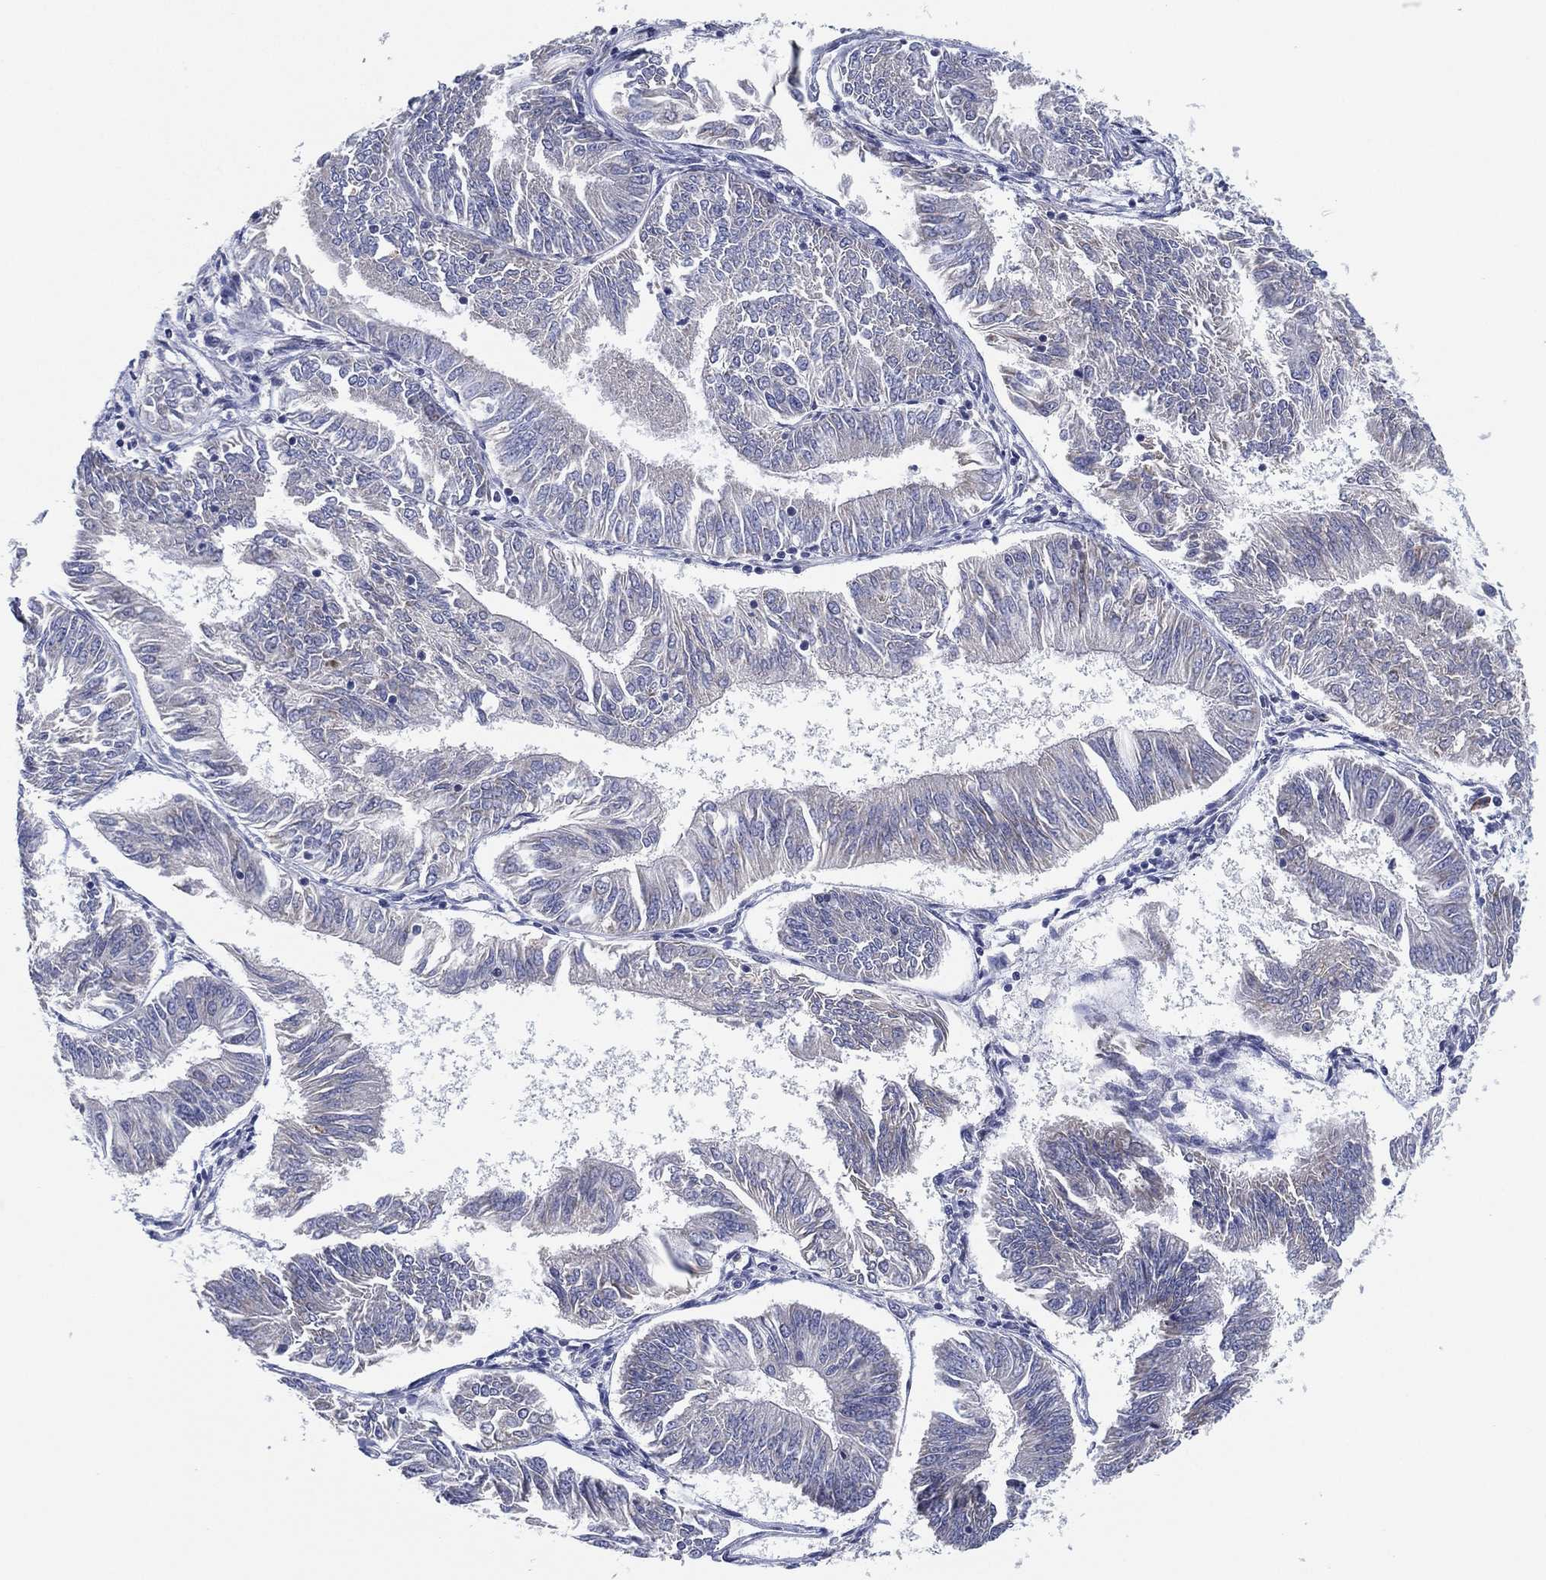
{"staining": {"intensity": "negative", "quantity": "none", "location": "none"}, "tissue": "endometrial cancer", "cell_type": "Tumor cells", "image_type": "cancer", "snomed": [{"axis": "morphology", "description": "Adenocarcinoma, NOS"}, {"axis": "topography", "description": "Endometrium"}], "caption": "Tumor cells show no significant protein positivity in adenocarcinoma (endometrial).", "gene": "TMEM40", "patient": {"sex": "female", "age": 58}}